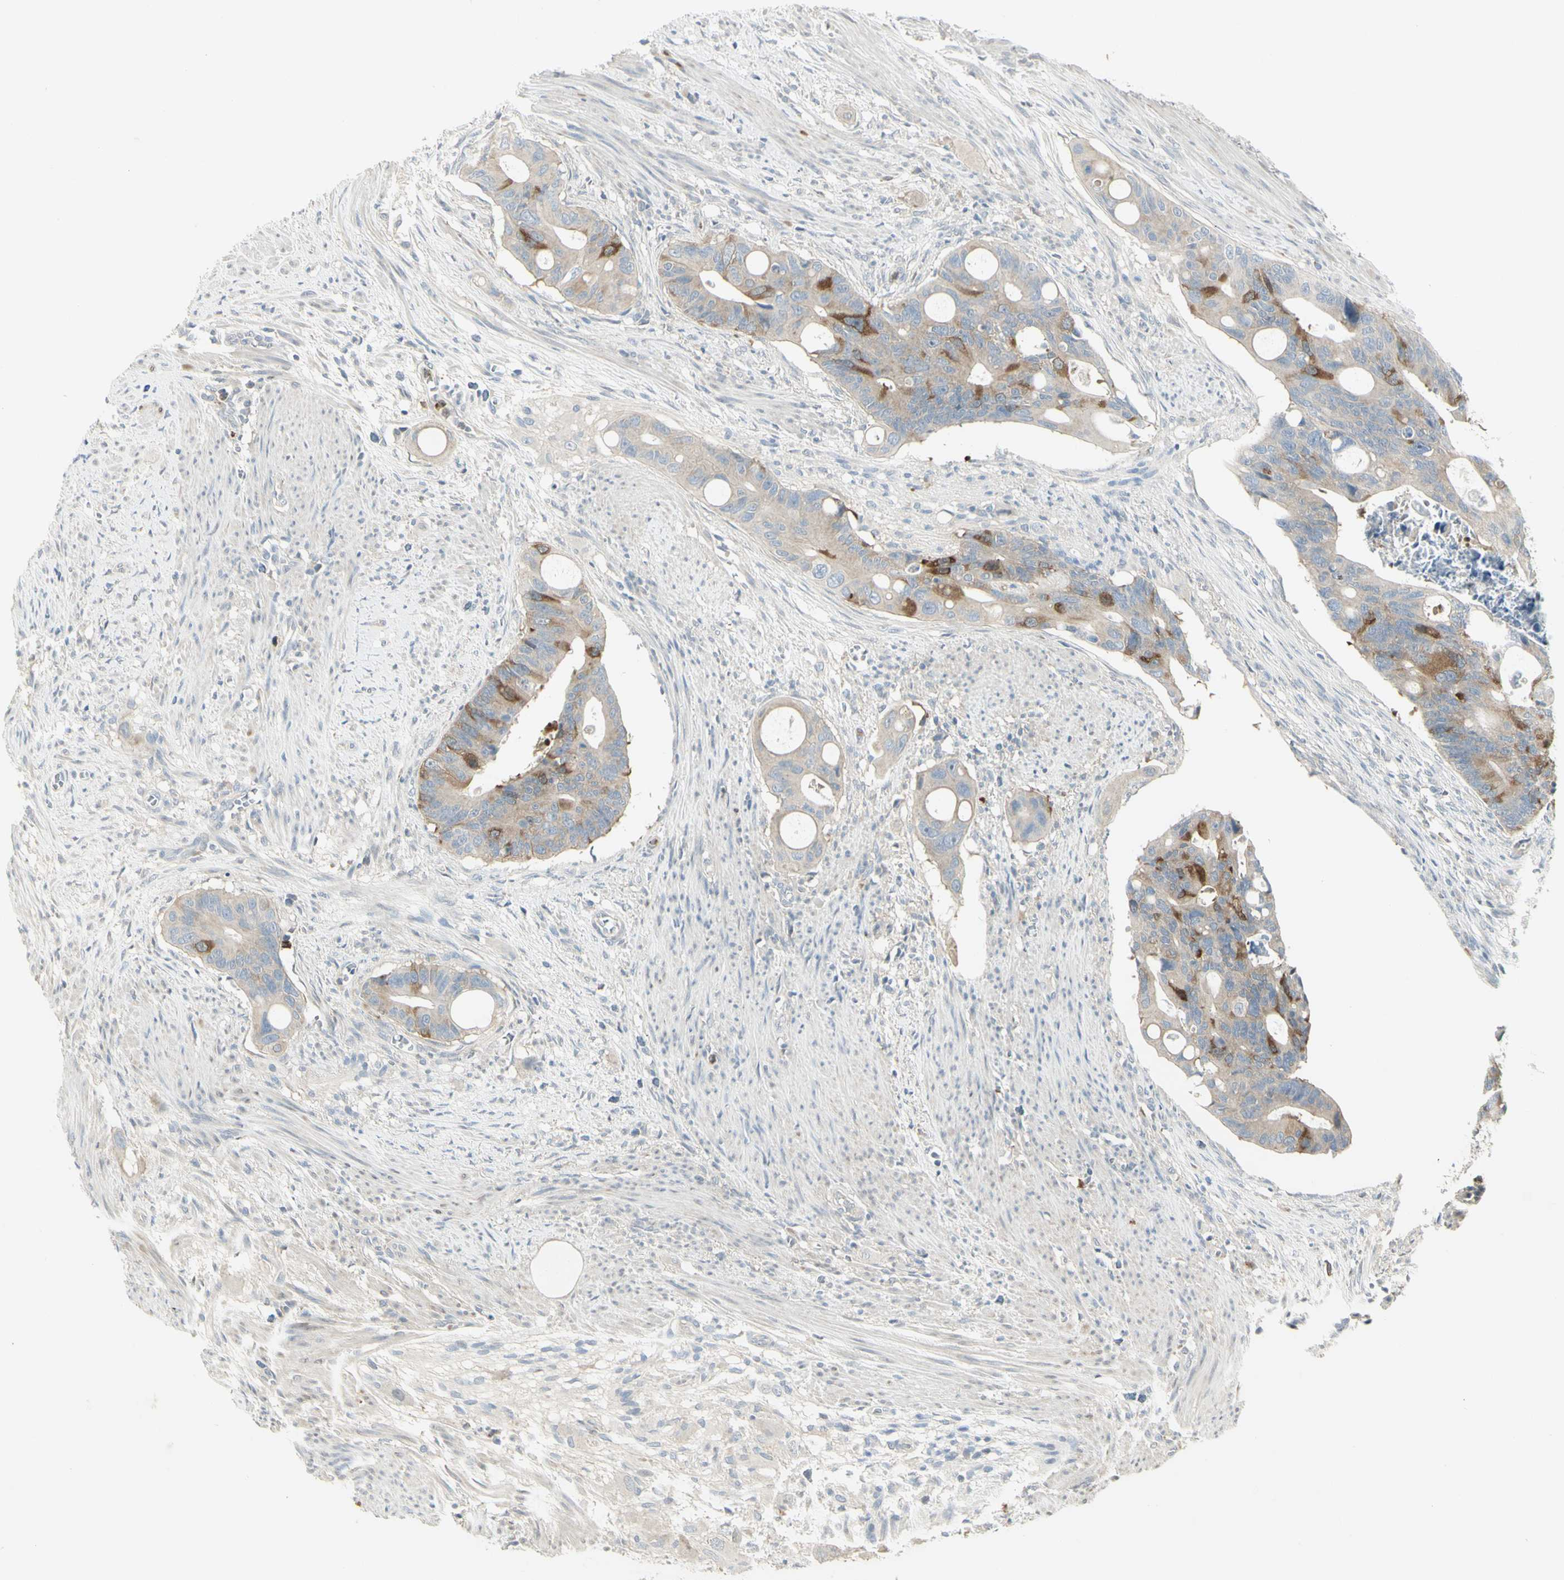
{"staining": {"intensity": "strong", "quantity": "<25%", "location": "cytoplasmic/membranous"}, "tissue": "colorectal cancer", "cell_type": "Tumor cells", "image_type": "cancer", "snomed": [{"axis": "morphology", "description": "Adenocarcinoma, NOS"}, {"axis": "topography", "description": "Colon"}], "caption": "Protein staining of adenocarcinoma (colorectal) tissue exhibits strong cytoplasmic/membranous expression in approximately <25% of tumor cells.", "gene": "CCNB2", "patient": {"sex": "female", "age": 57}}